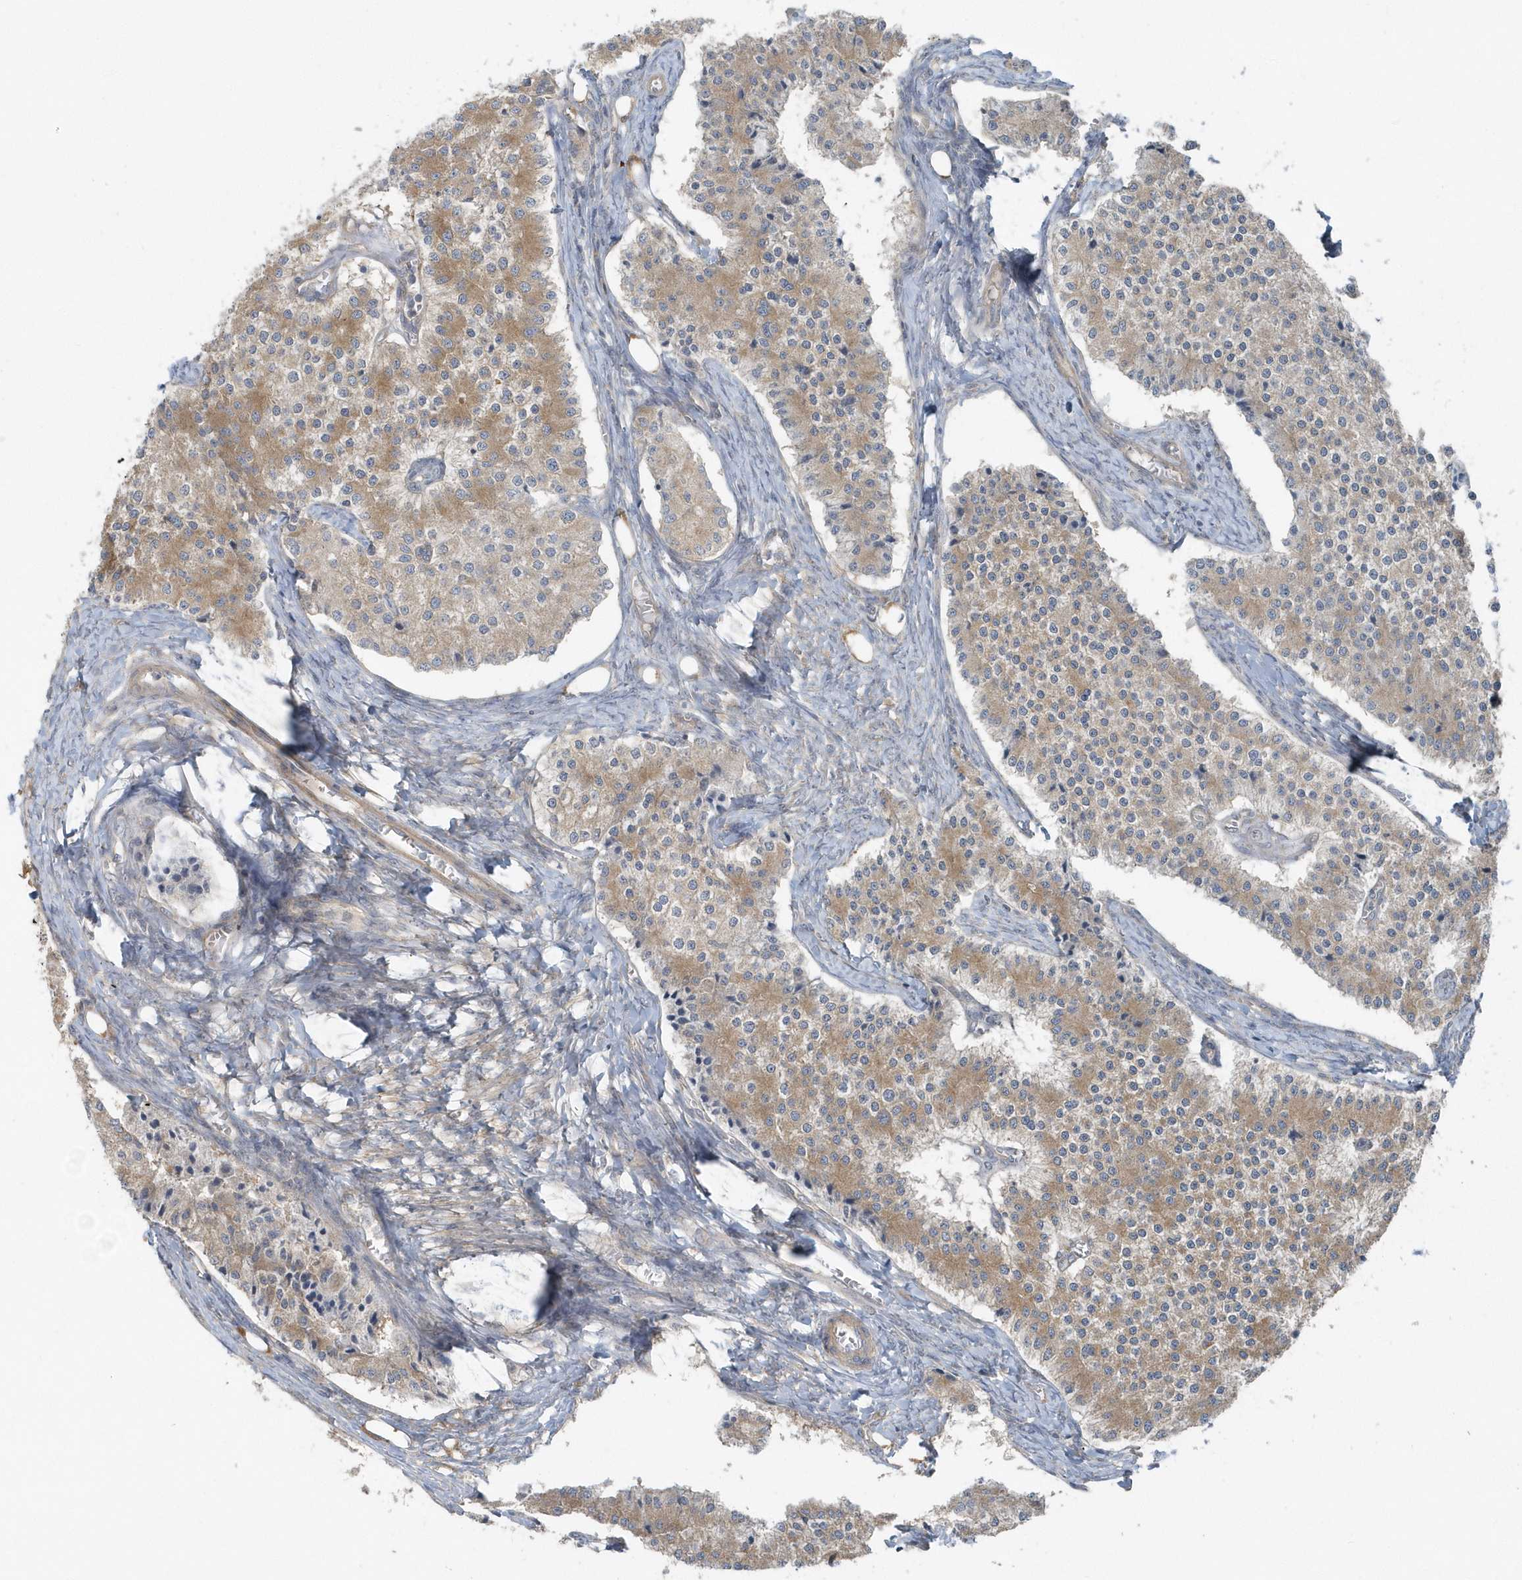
{"staining": {"intensity": "weak", "quantity": "25%-75%", "location": "cytoplasmic/membranous"}, "tissue": "carcinoid", "cell_type": "Tumor cells", "image_type": "cancer", "snomed": [{"axis": "morphology", "description": "Carcinoid, malignant, NOS"}, {"axis": "topography", "description": "Colon"}], "caption": "Brown immunohistochemical staining in carcinoid (malignant) shows weak cytoplasmic/membranous expression in about 25%-75% of tumor cells. The protein of interest is stained brown, and the nuclei are stained in blue (DAB (3,3'-diaminobenzidine) IHC with brightfield microscopy, high magnification).", "gene": "ACTR1A", "patient": {"sex": "female", "age": 52}}